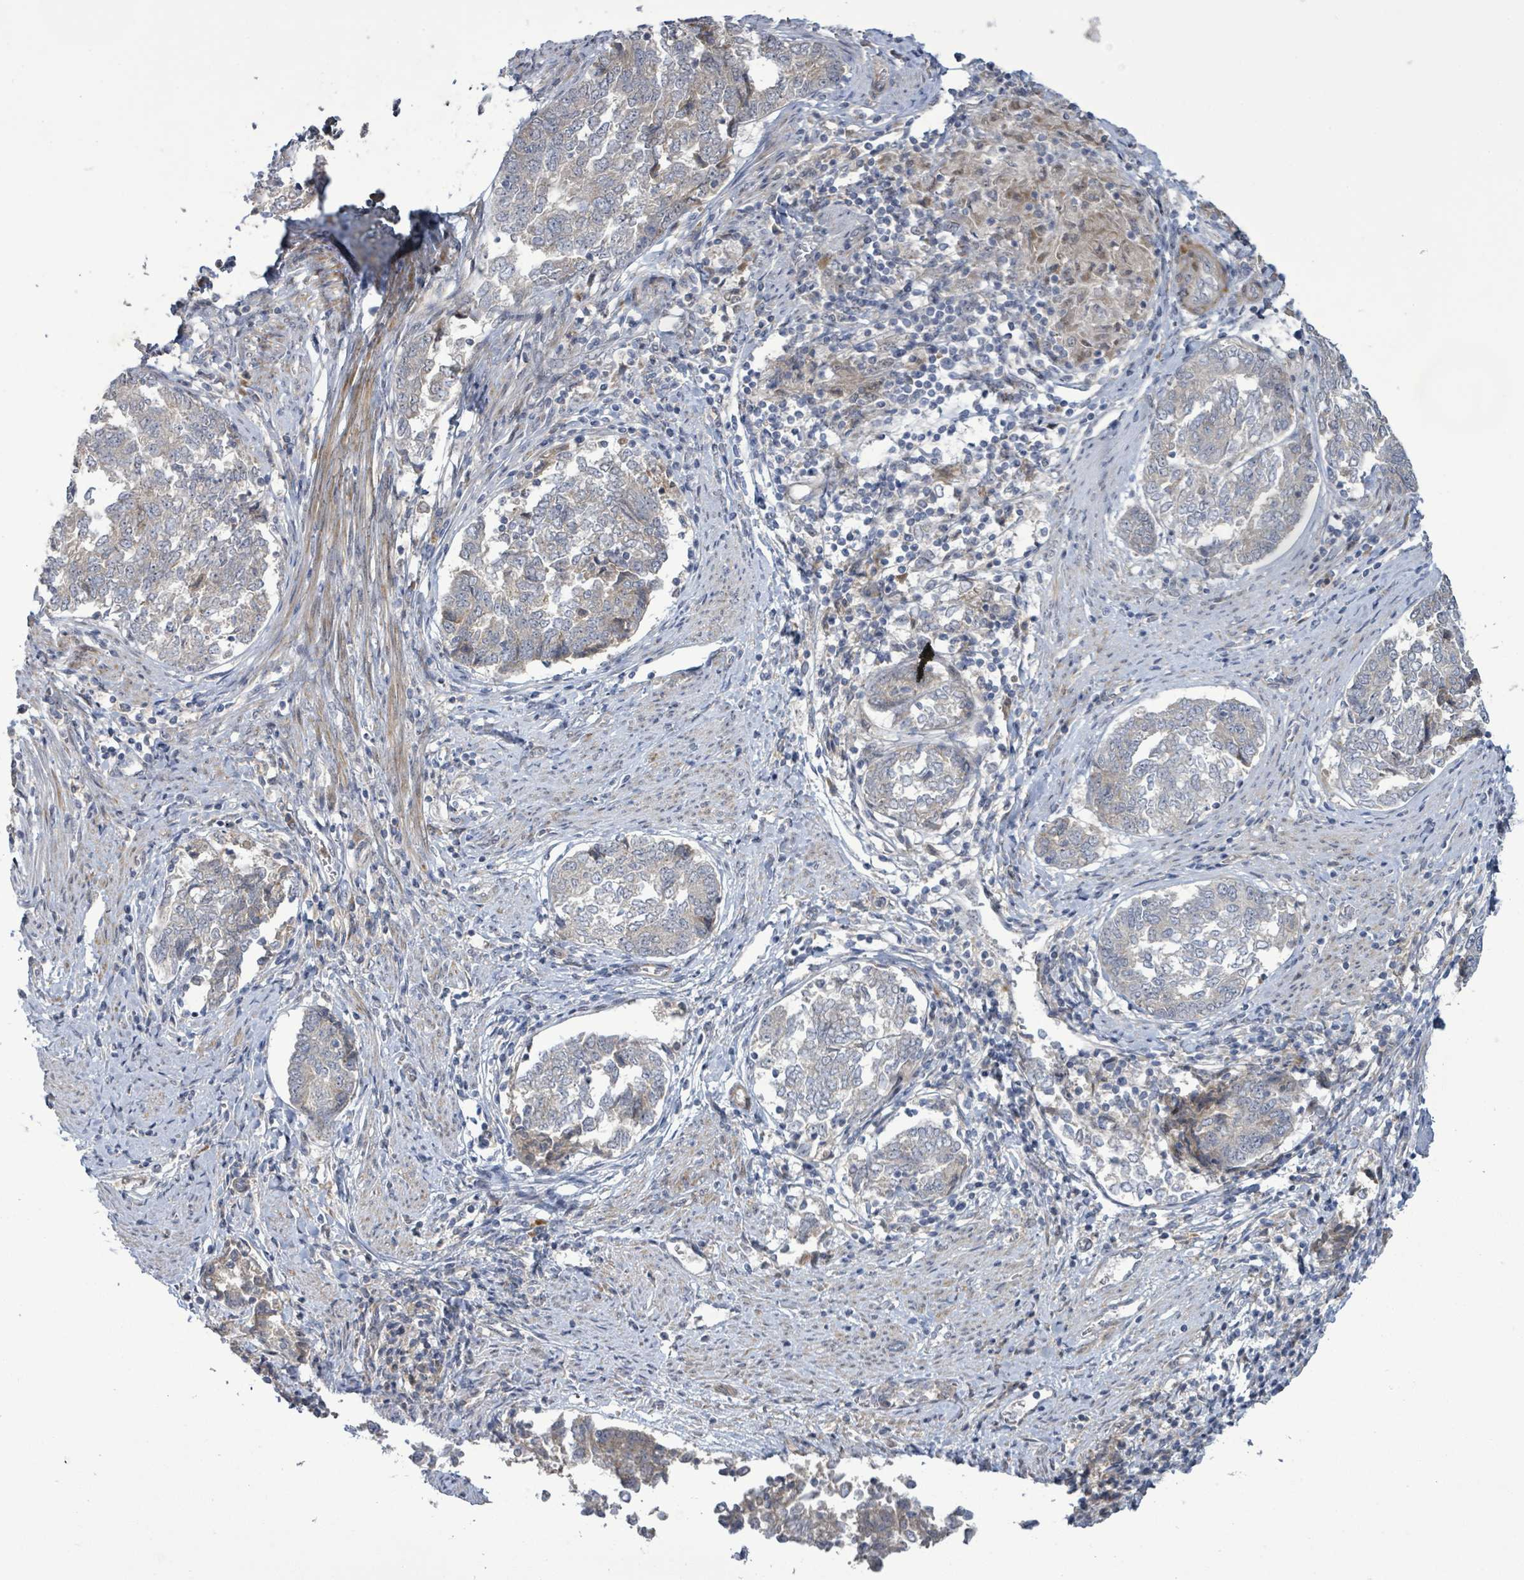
{"staining": {"intensity": "weak", "quantity": "<25%", "location": "cytoplasmic/membranous"}, "tissue": "endometrial cancer", "cell_type": "Tumor cells", "image_type": "cancer", "snomed": [{"axis": "morphology", "description": "Adenocarcinoma, NOS"}, {"axis": "topography", "description": "Endometrium"}], "caption": "Immunohistochemical staining of endometrial cancer demonstrates no significant staining in tumor cells.", "gene": "SLIT3", "patient": {"sex": "female", "age": 80}}